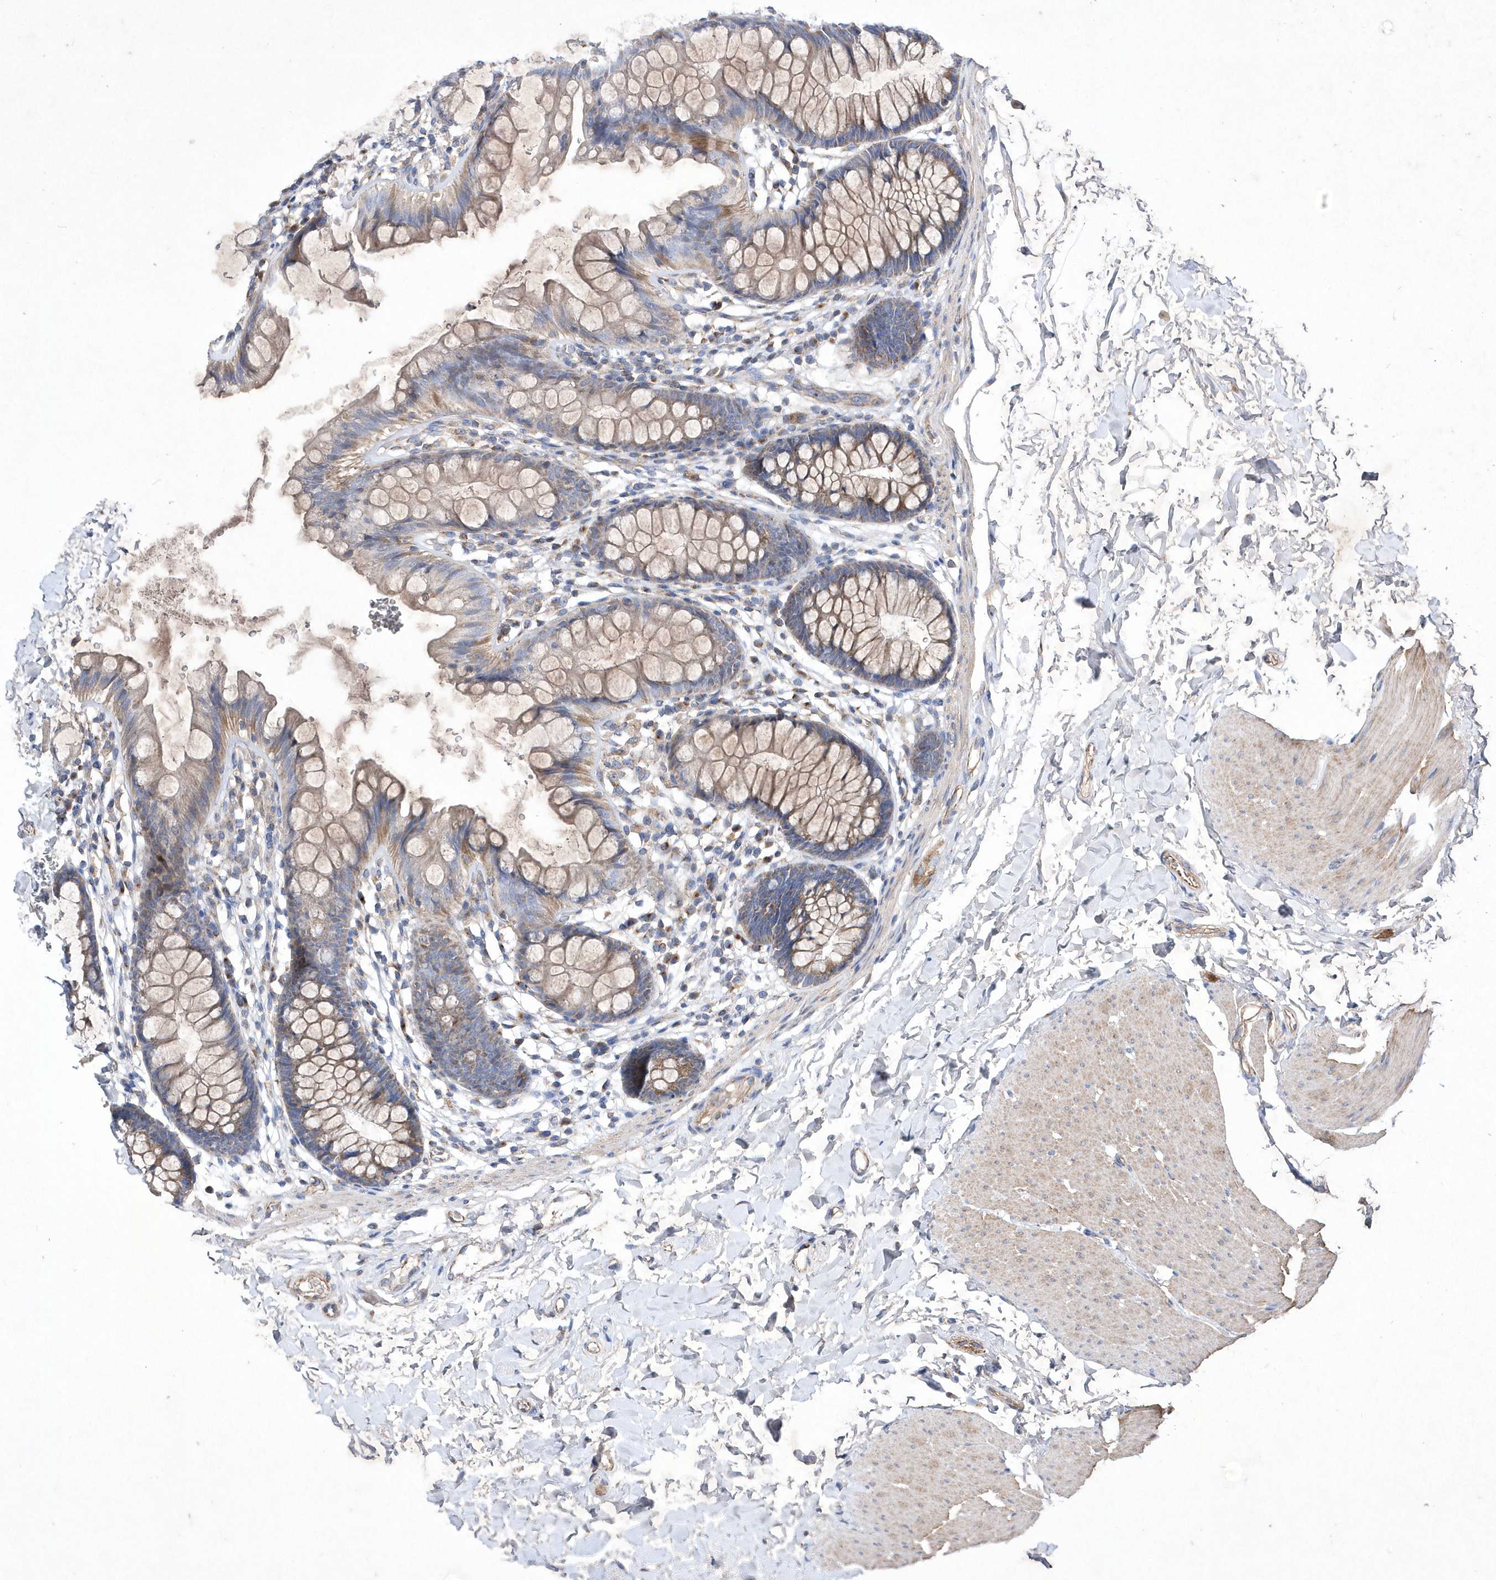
{"staining": {"intensity": "weak", "quantity": "25%-75%", "location": "cytoplasmic/membranous"}, "tissue": "colon", "cell_type": "Endothelial cells", "image_type": "normal", "snomed": [{"axis": "morphology", "description": "Normal tissue, NOS"}, {"axis": "topography", "description": "Colon"}], "caption": "Protein analysis of benign colon reveals weak cytoplasmic/membranous expression in approximately 25%-75% of endothelial cells.", "gene": "METTL8", "patient": {"sex": "female", "age": 62}}